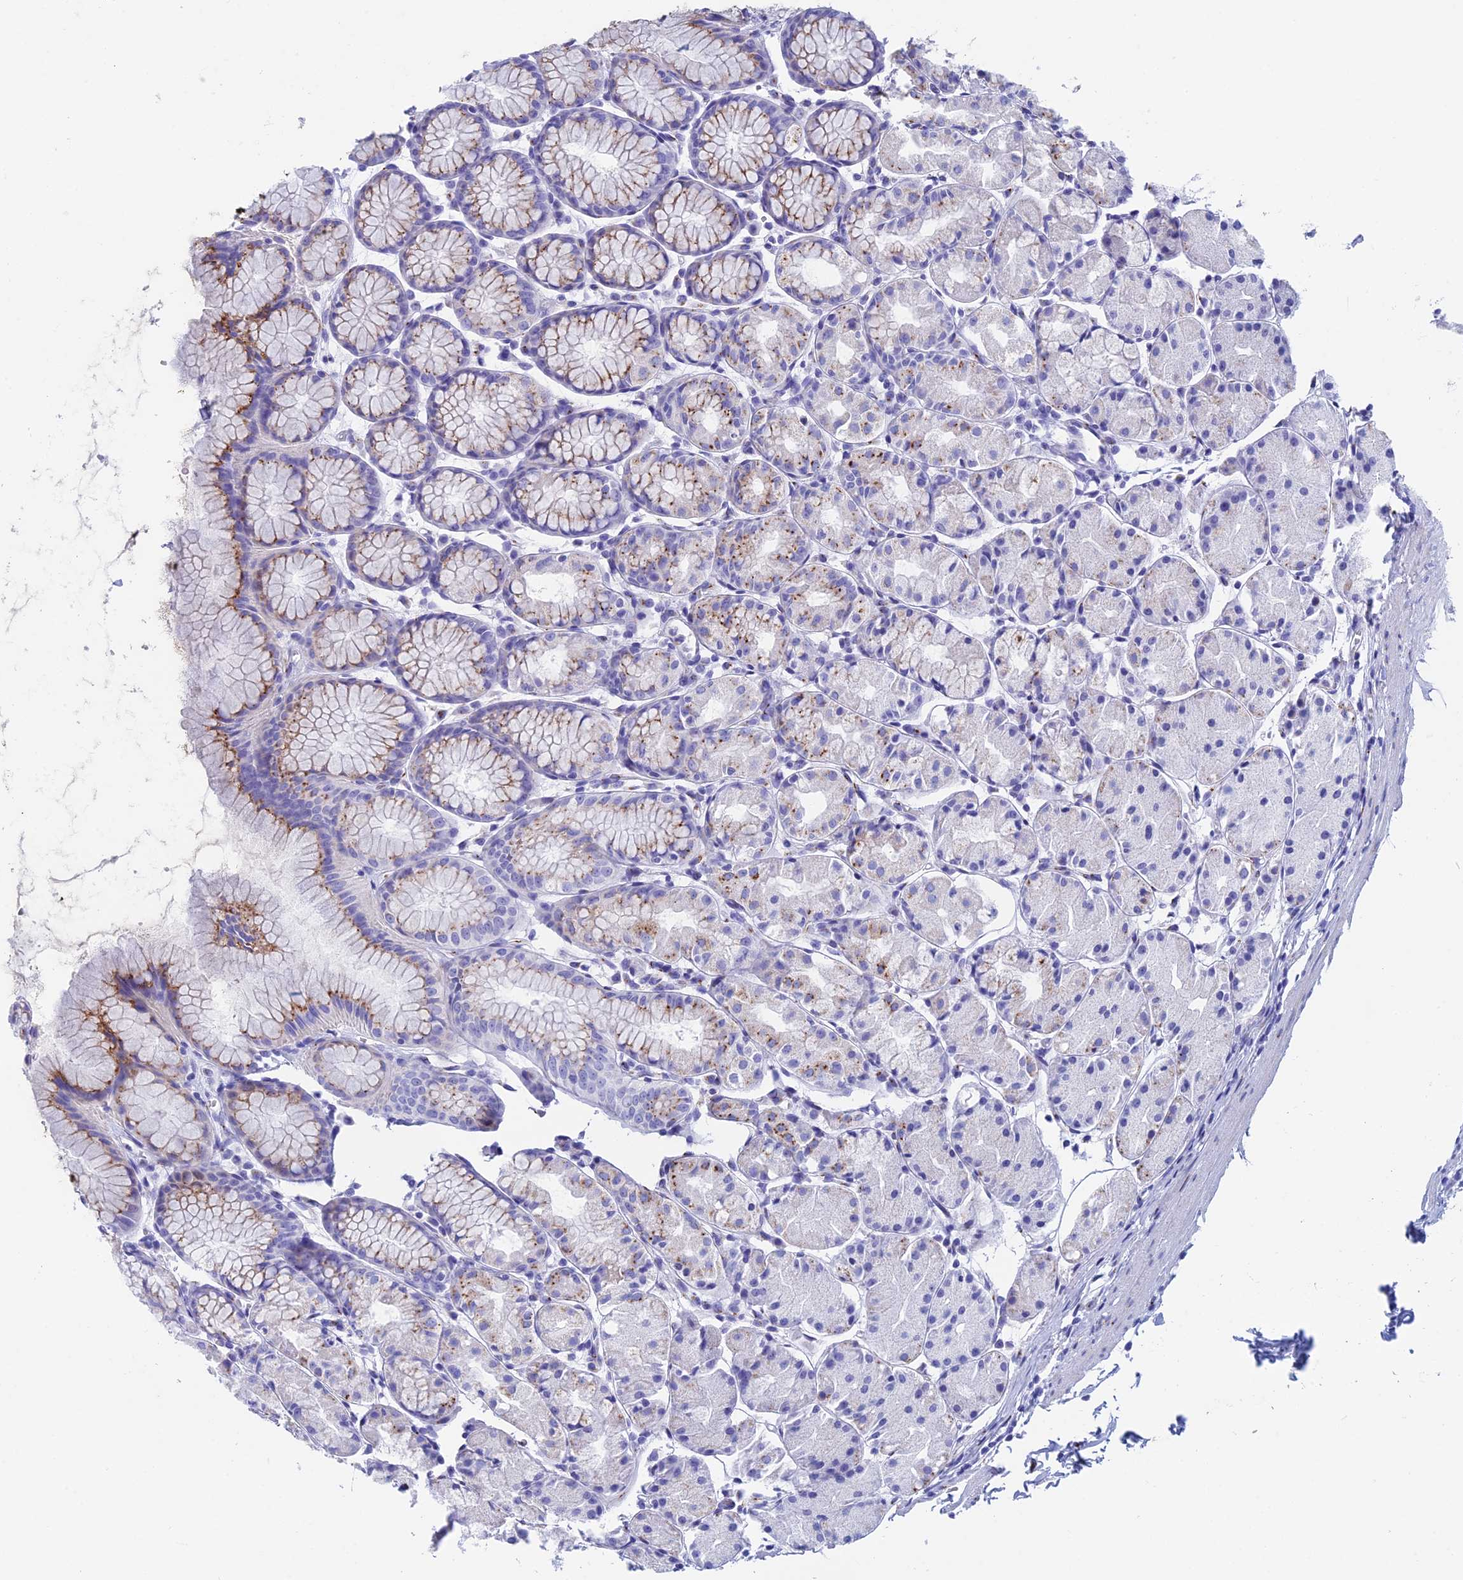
{"staining": {"intensity": "moderate", "quantity": "25%-75%", "location": "cytoplasmic/membranous"}, "tissue": "stomach", "cell_type": "Glandular cells", "image_type": "normal", "snomed": [{"axis": "morphology", "description": "Normal tissue, NOS"}, {"axis": "topography", "description": "Stomach, upper"}], "caption": "A medium amount of moderate cytoplasmic/membranous staining is identified in approximately 25%-75% of glandular cells in benign stomach. (Stains: DAB in brown, nuclei in blue, Microscopy: brightfield microscopy at high magnification).", "gene": "ERICH4", "patient": {"sex": "male", "age": 47}}